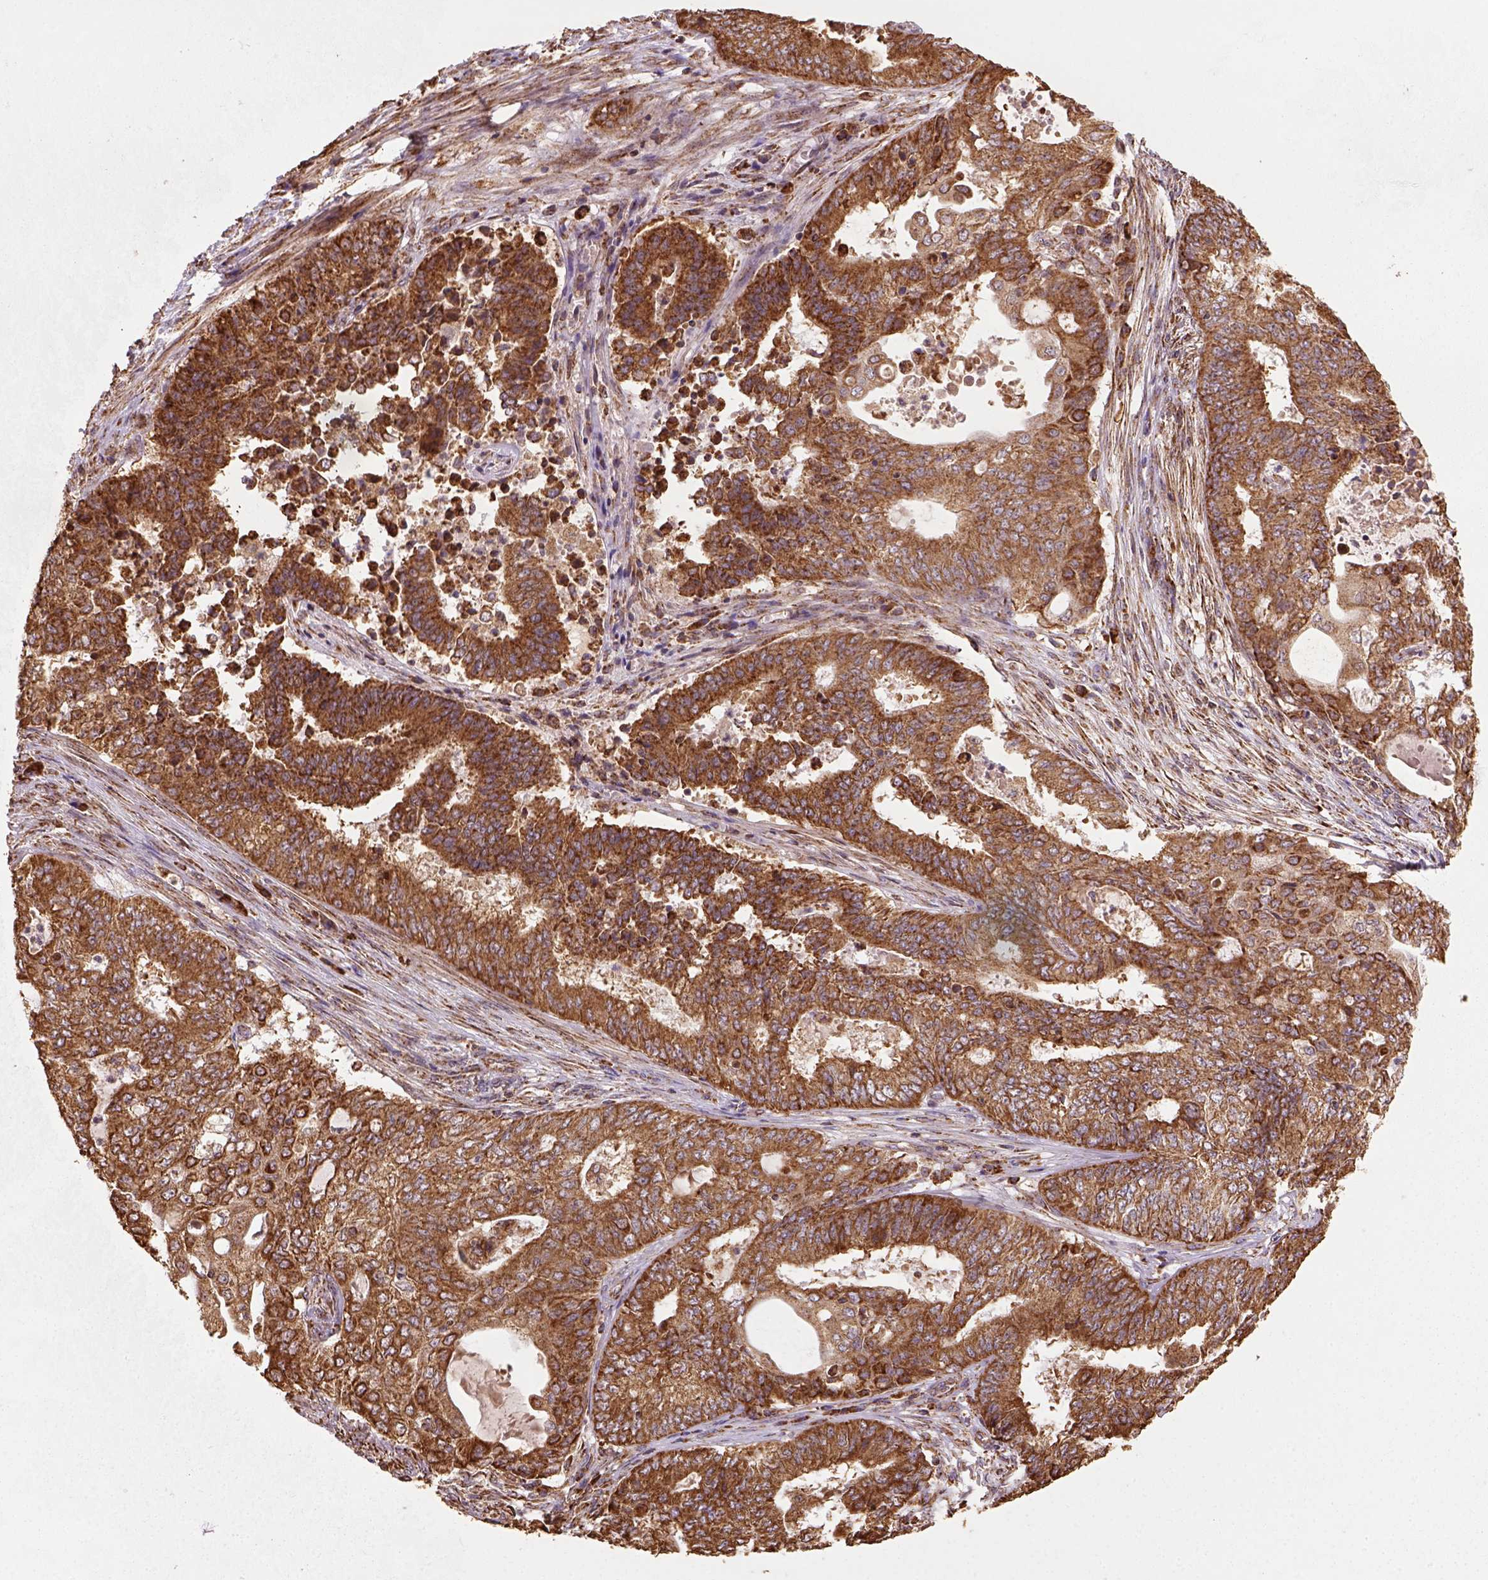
{"staining": {"intensity": "moderate", "quantity": ">75%", "location": "cytoplasmic/membranous"}, "tissue": "endometrial cancer", "cell_type": "Tumor cells", "image_type": "cancer", "snomed": [{"axis": "morphology", "description": "Adenocarcinoma, NOS"}, {"axis": "topography", "description": "Endometrium"}], "caption": "Approximately >75% of tumor cells in endometrial adenocarcinoma display moderate cytoplasmic/membranous protein staining as visualized by brown immunohistochemical staining.", "gene": "MAPK8IP3", "patient": {"sex": "female", "age": 62}}